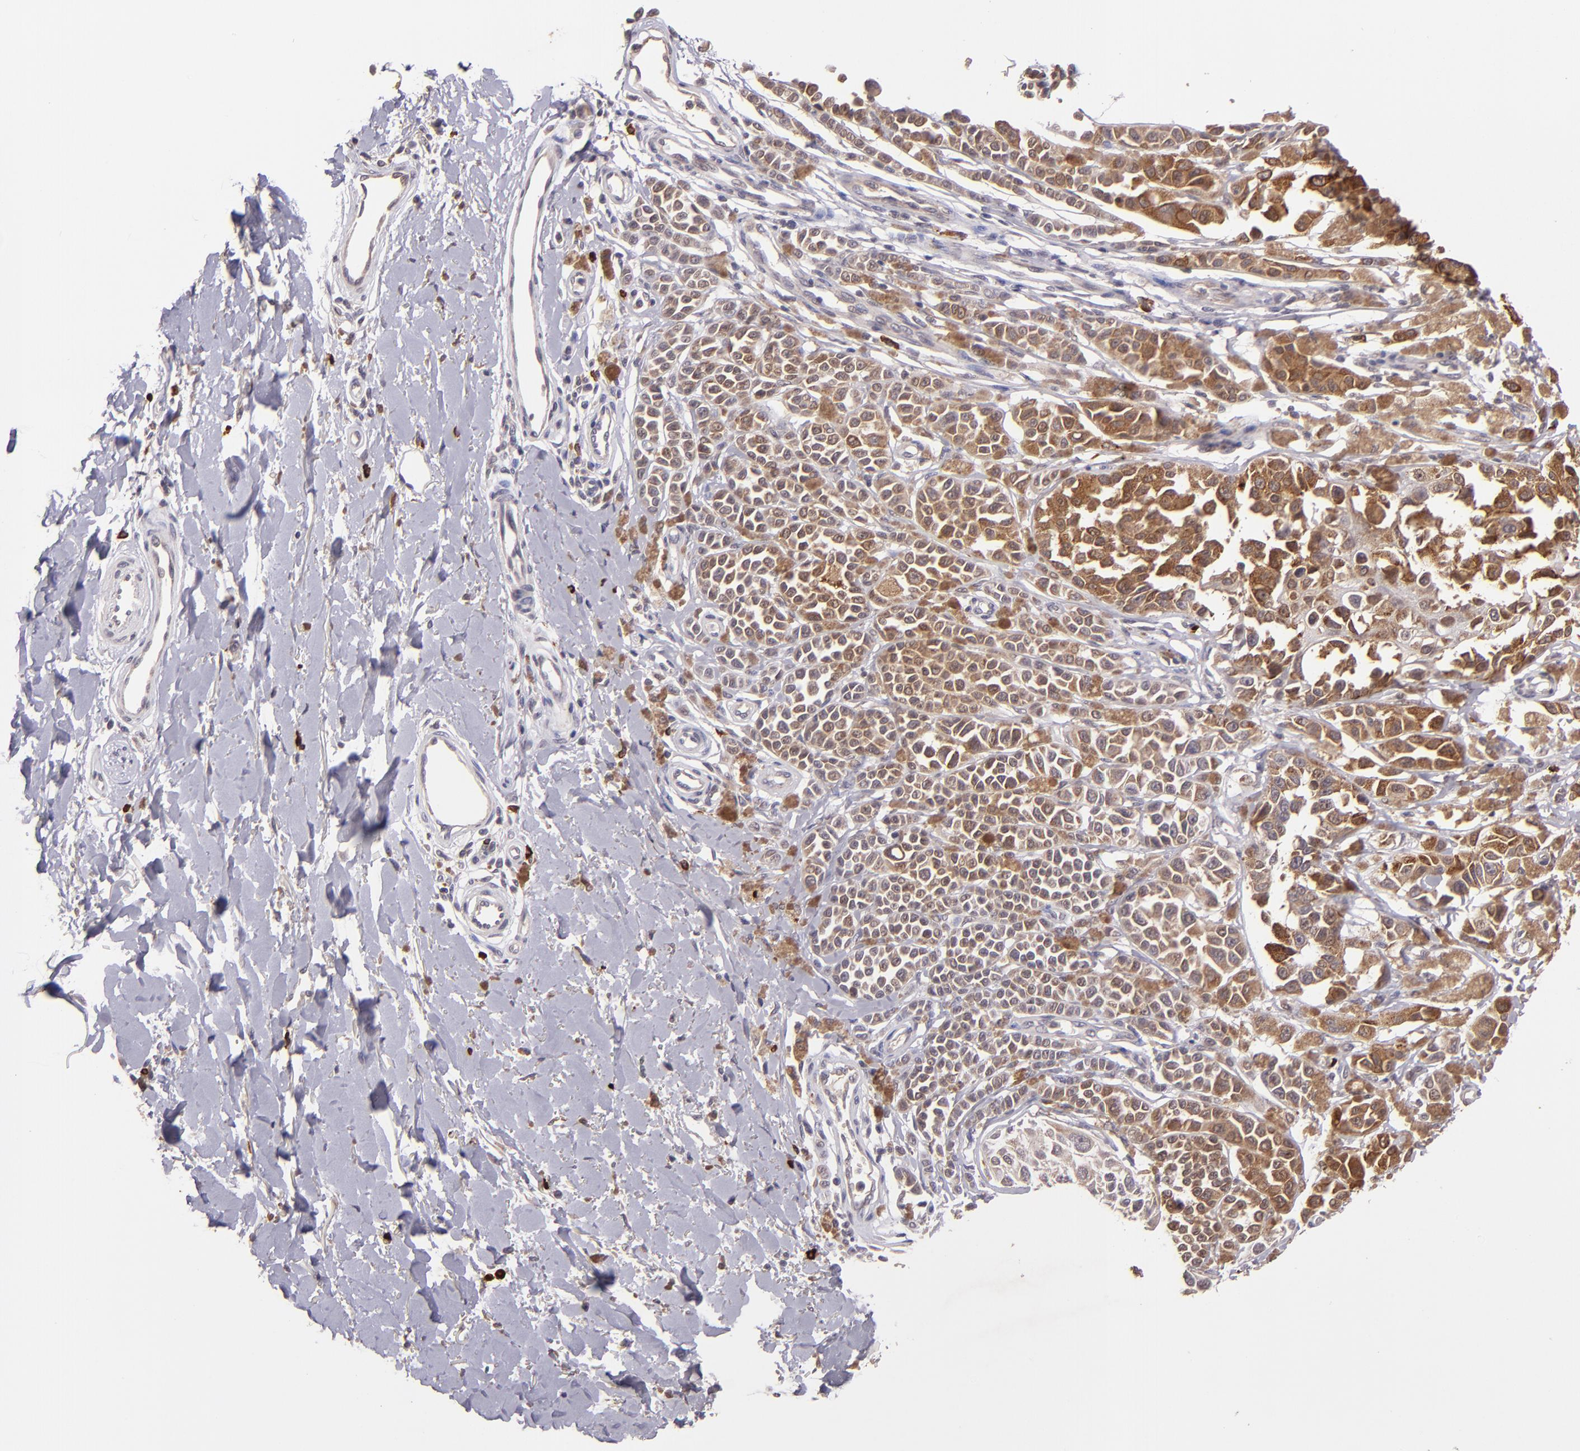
{"staining": {"intensity": "strong", "quantity": ">75%", "location": "cytoplasmic/membranous"}, "tissue": "melanoma", "cell_type": "Tumor cells", "image_type": "cancer", "snomed": [{"axis": "morphology", "description": "Malignant melanoma, NOS"}, {"axis": "topography", "description": "Skin"}], "caption": "Protein analysis of melanoma tissue displays strong cytoplasmic/membranous positivity in approximately >75% of tumor cells. (DAB (3,3'-diaminobenzidine) = brown stain, brightfield microscopy at high magnification).", "gene": "TAF7L", "patient": {"sex": "female", "age": 38}}